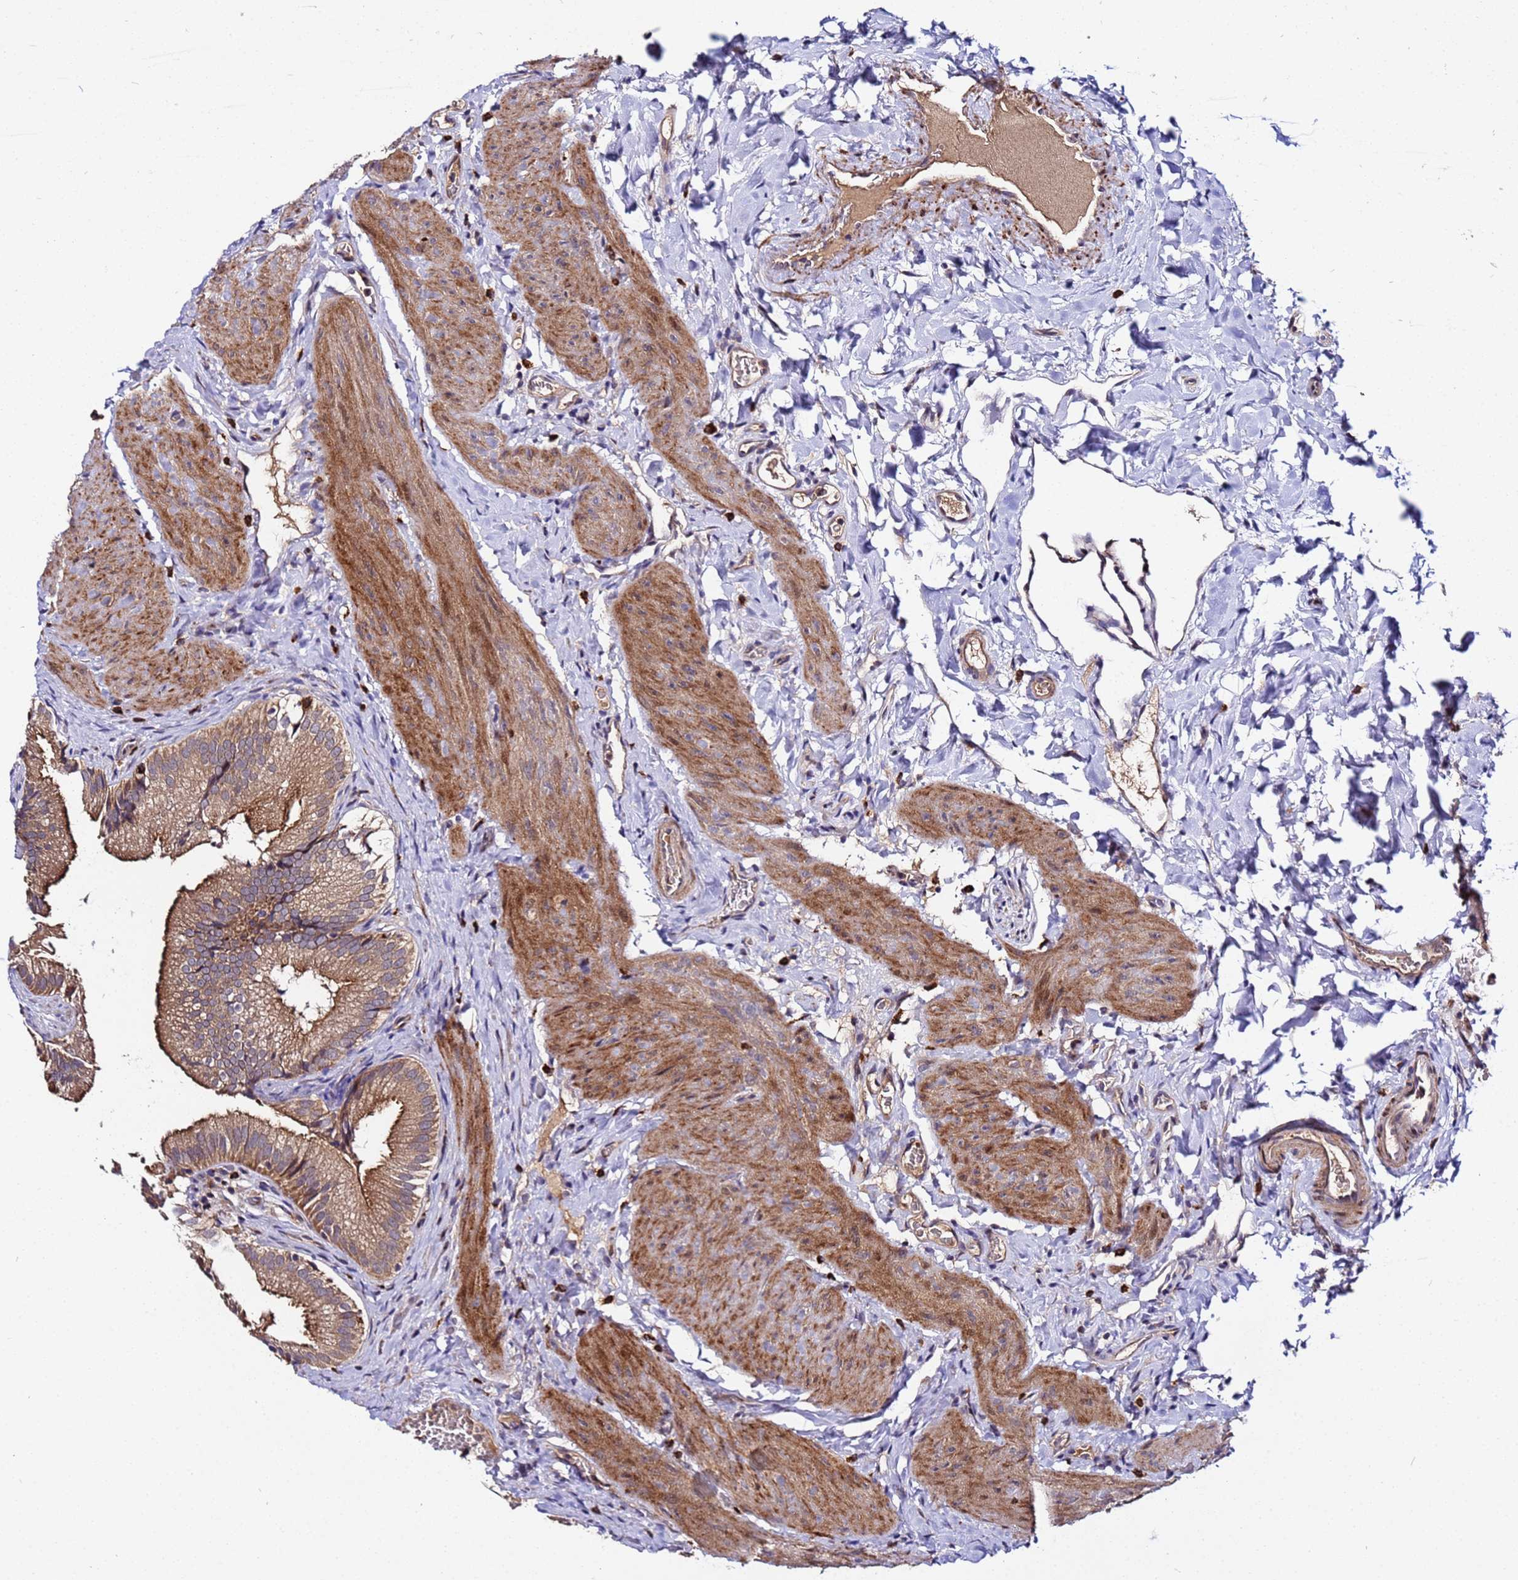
{"staining": {"intensity": "moderate", "quantity": ">75%", "location": "cytoplasmic/membranous"}, "tissue": "gallbladder", "cell_type": "Glandular cells", "image_type": "normal", "snomed": [{"axis": "morphology", "description": "Normal tissue, NOS"}, {"axis": "topography", "description": "Gallbladder"}], "caption": "Moderate cytoplasmic/membranous expression for a protein is seen in approximately >75% of glandular cells of unremarkable gallbladder using immunohistochemistry (IHC).", "gene": "PLXDC2", "patient": {"sex": "female", "age": 30}}